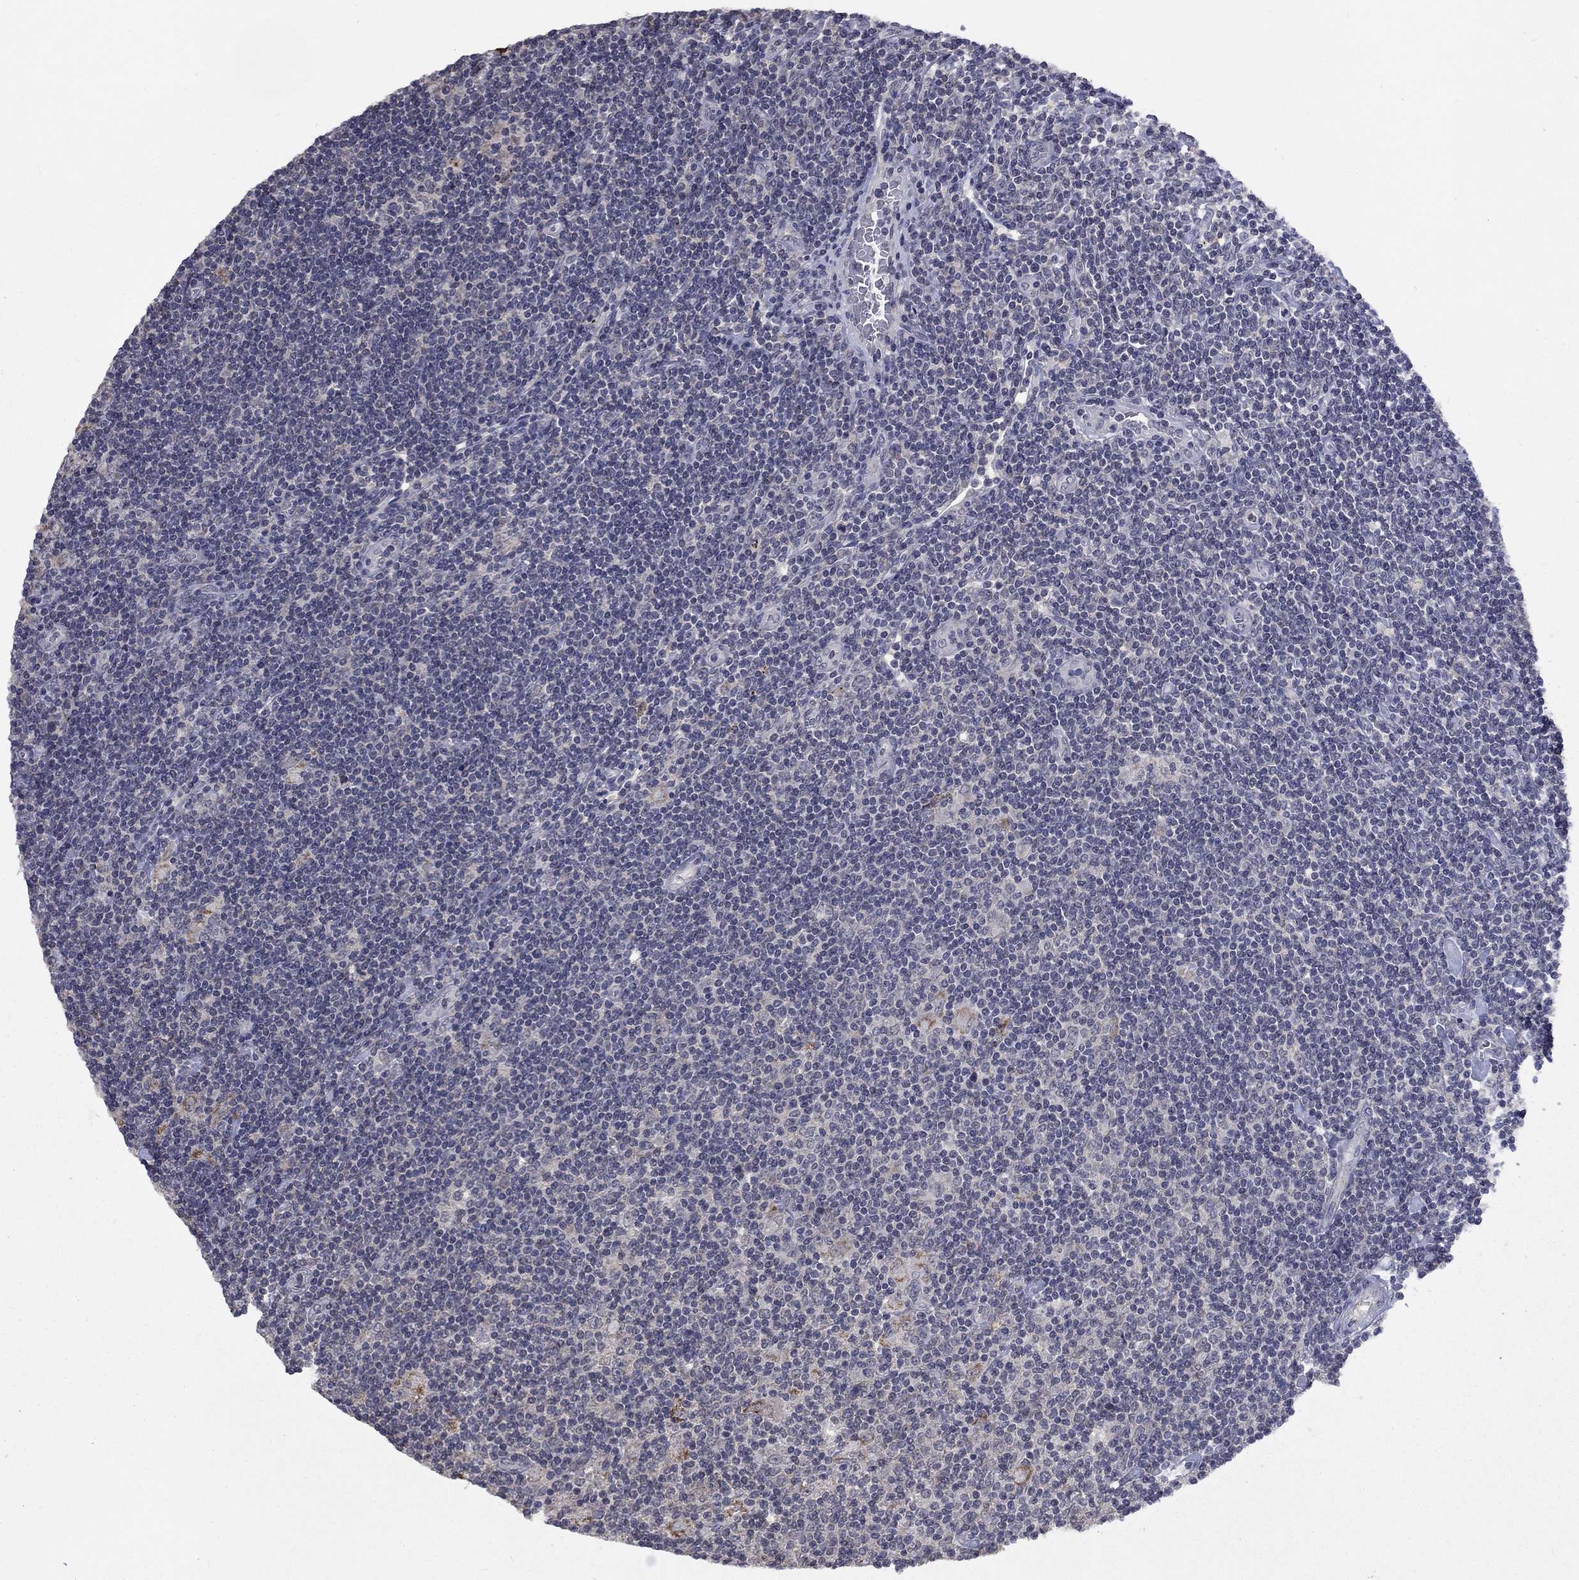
{"staining": {"intensity": "negative", "quantity": "none", "location": "none"}, "tissue": "lymphoma", "cell_type": "Tumor cells", "image_type": "cancer", "snomed": [{"axis": "morphology", "description": "Hodgkin's disease, NOS"}, {"axis": "topography", "description": "Lymph node"}], "caption": "Immunohistochemistry of human Hodgkin's disease exhibits no staining in tumor cells.", "gene": "SPATA33", "patient": {"sex": "male", "age": 40}}